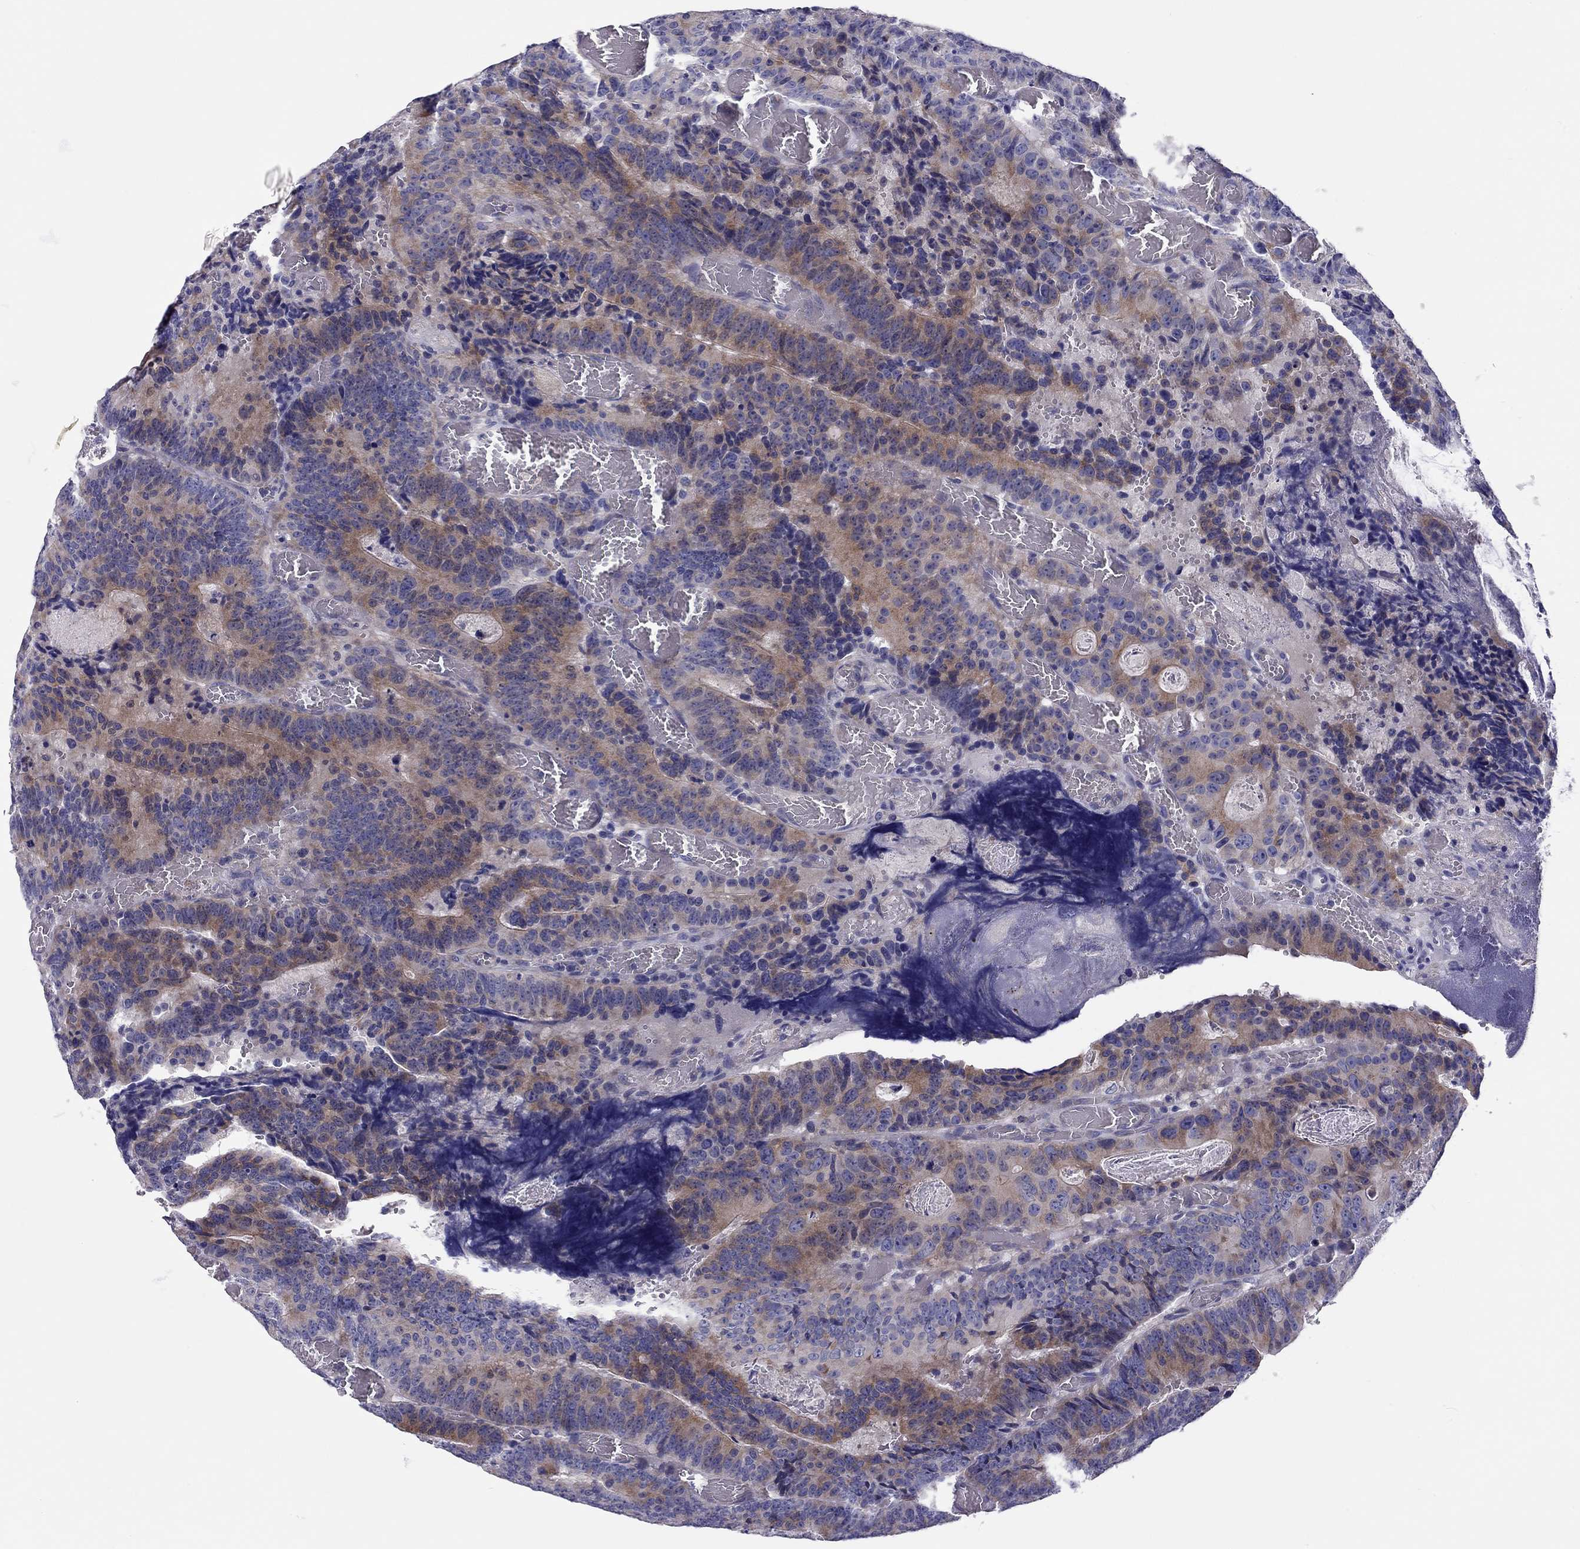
{"staining": {"intensity": "moderate", "quantity": ">75%", "location": "cytoplasmic/membranous"}, "tissue": "colorectal cancer", "cell_type": "Tumor cells", "image_type": "cancer", "snomed": [{"axis": "morphology", "description": "Adenocarcinoma, NOS"}, {"axis": "topography", "description": "Colon"}], "caption": "A micrograph showing moderate cytoplasmic/membranous staining in approximately >75% of tumor cells in colorectal adenocarcinoma, as visualized by brown immunohistochemical staining.", "gene": "SCARB1", "patient": {"sex": "female", "age": 82}}